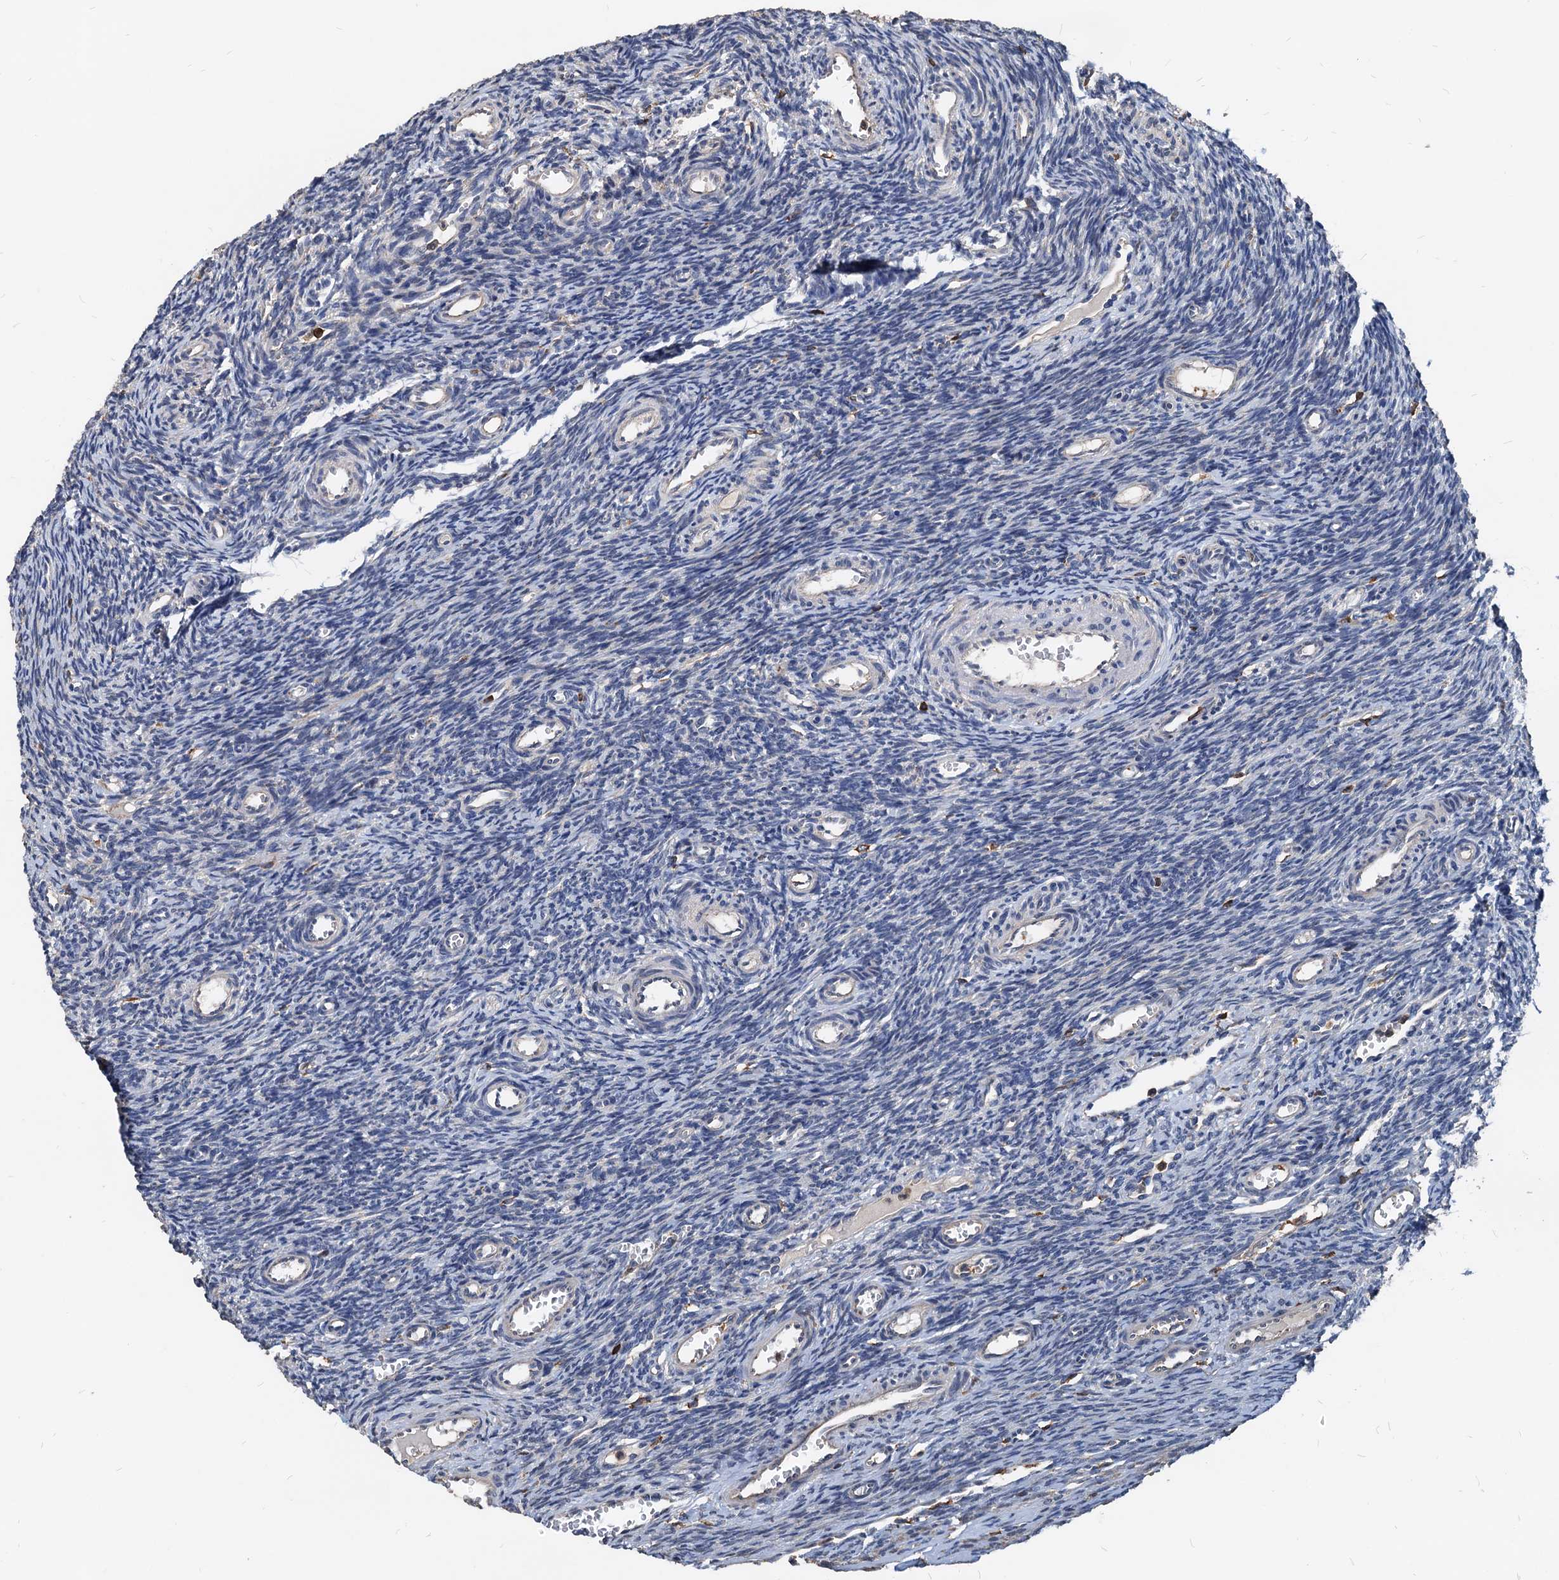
{"staining": {"intensity": "negative", "quantity": "none", "location": "none"}, "tissue": "ovary", "cell_type": "Ovarian stroma cells", "image_type": "normal", "snomed": [{"axis": "morphology", "description": "Normal tissue, NOS"}, {"axis": "topography", "description": "Ovary"}], "caption": "IHC of normal ovary demonstrates no positivity in ovarian stroma cells.", "gene": "LCP2", "patient": {"sex": "female", "age": 39}}